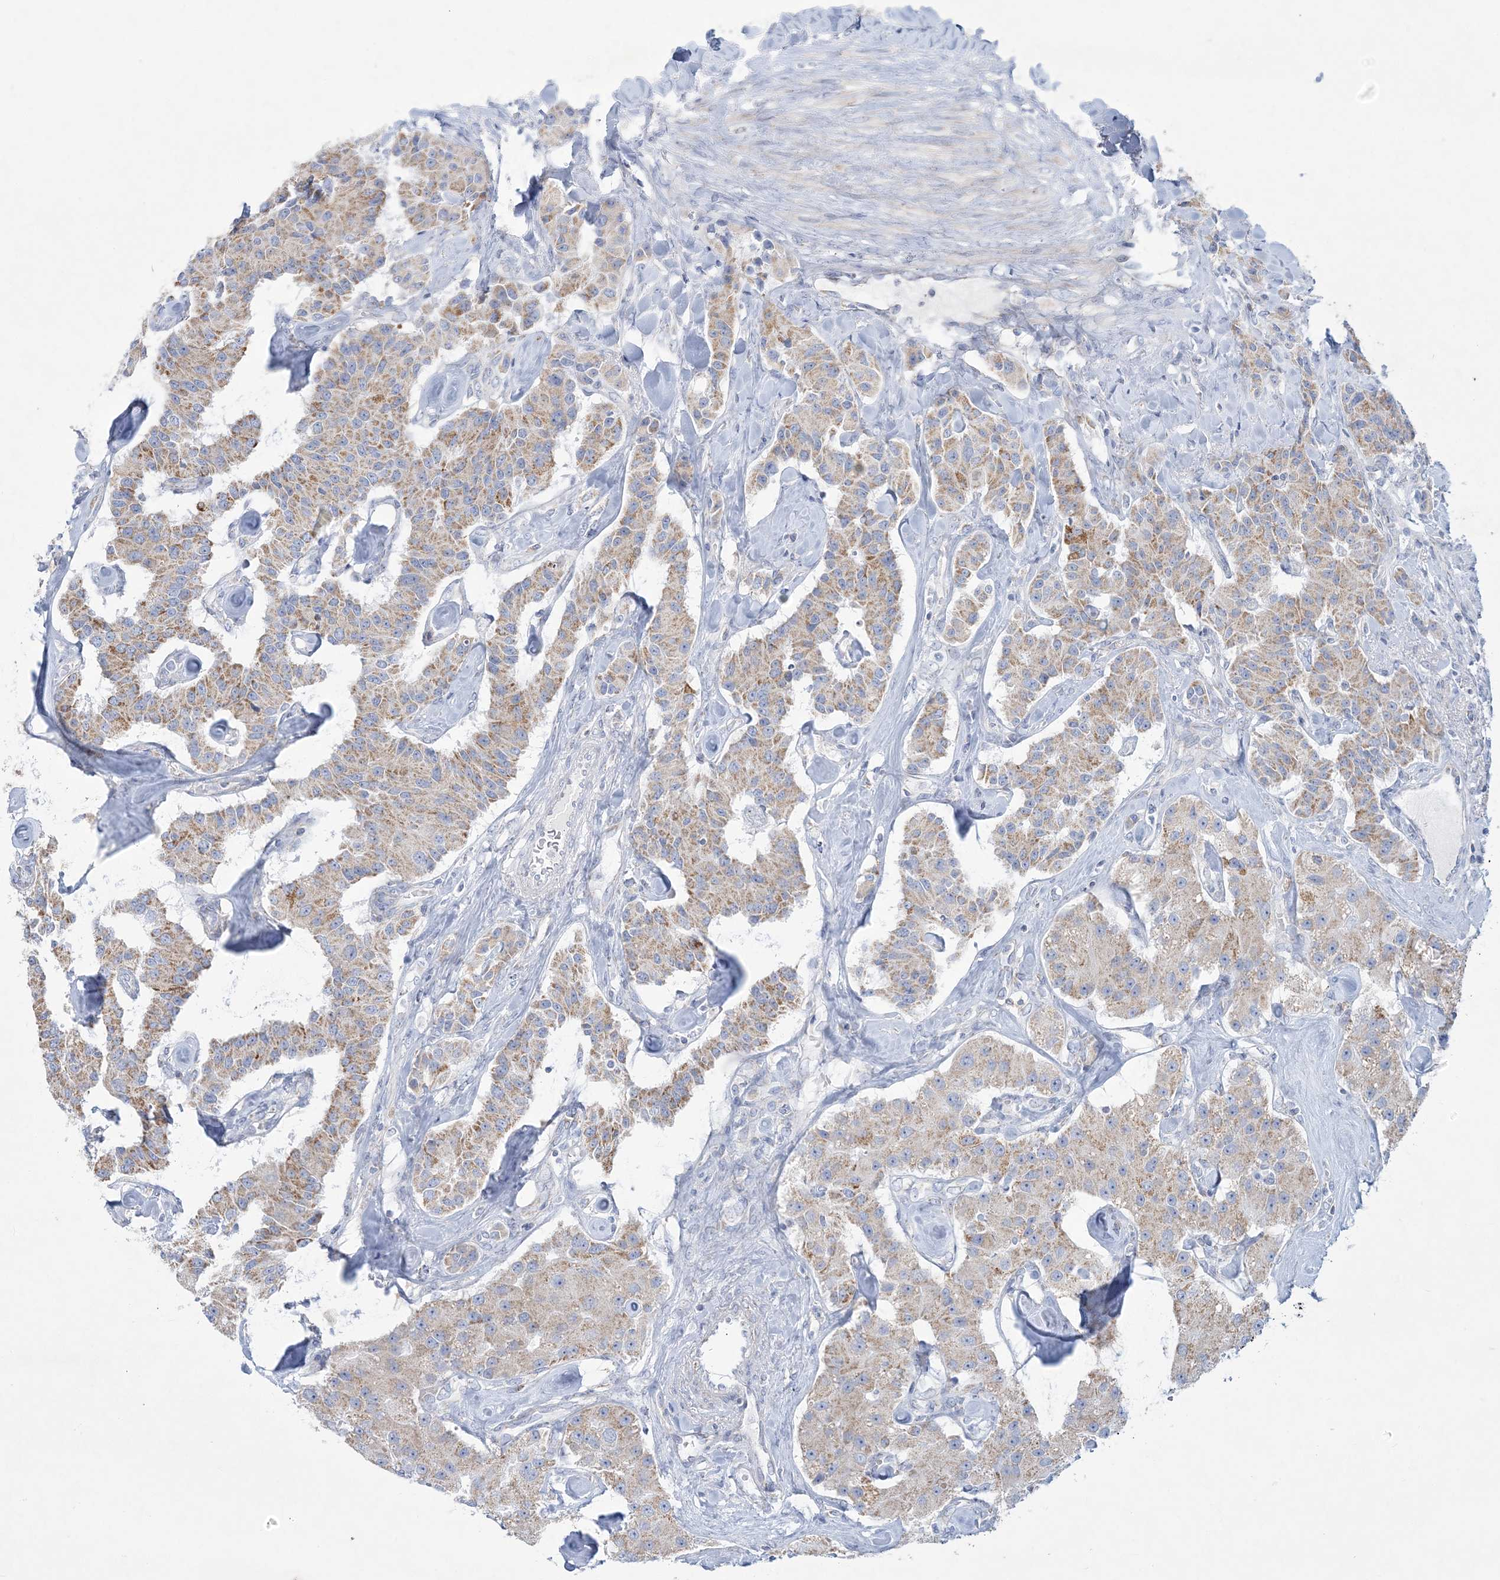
{"staining": {"intensity": "moderate", "quantity": ">75%", "location": "cytoplasmic/membranous"}, "tissue": "carcinoid", "cell_type": "Tumor cells", "image_type": "cancer", "snomed": [{"axis": "morphology", "description": "Carcinoid, malignant, NOS"}, {"axis": "topography", "description": "Pancreas"}], "caption": "Malignant carcinoid tissue demonstrates moderate cytoplasmic/membranous expression in approximately >75% of tumor cells", "gene": "TBC1D7", "patient": {"sex": "male", "age": 41}}